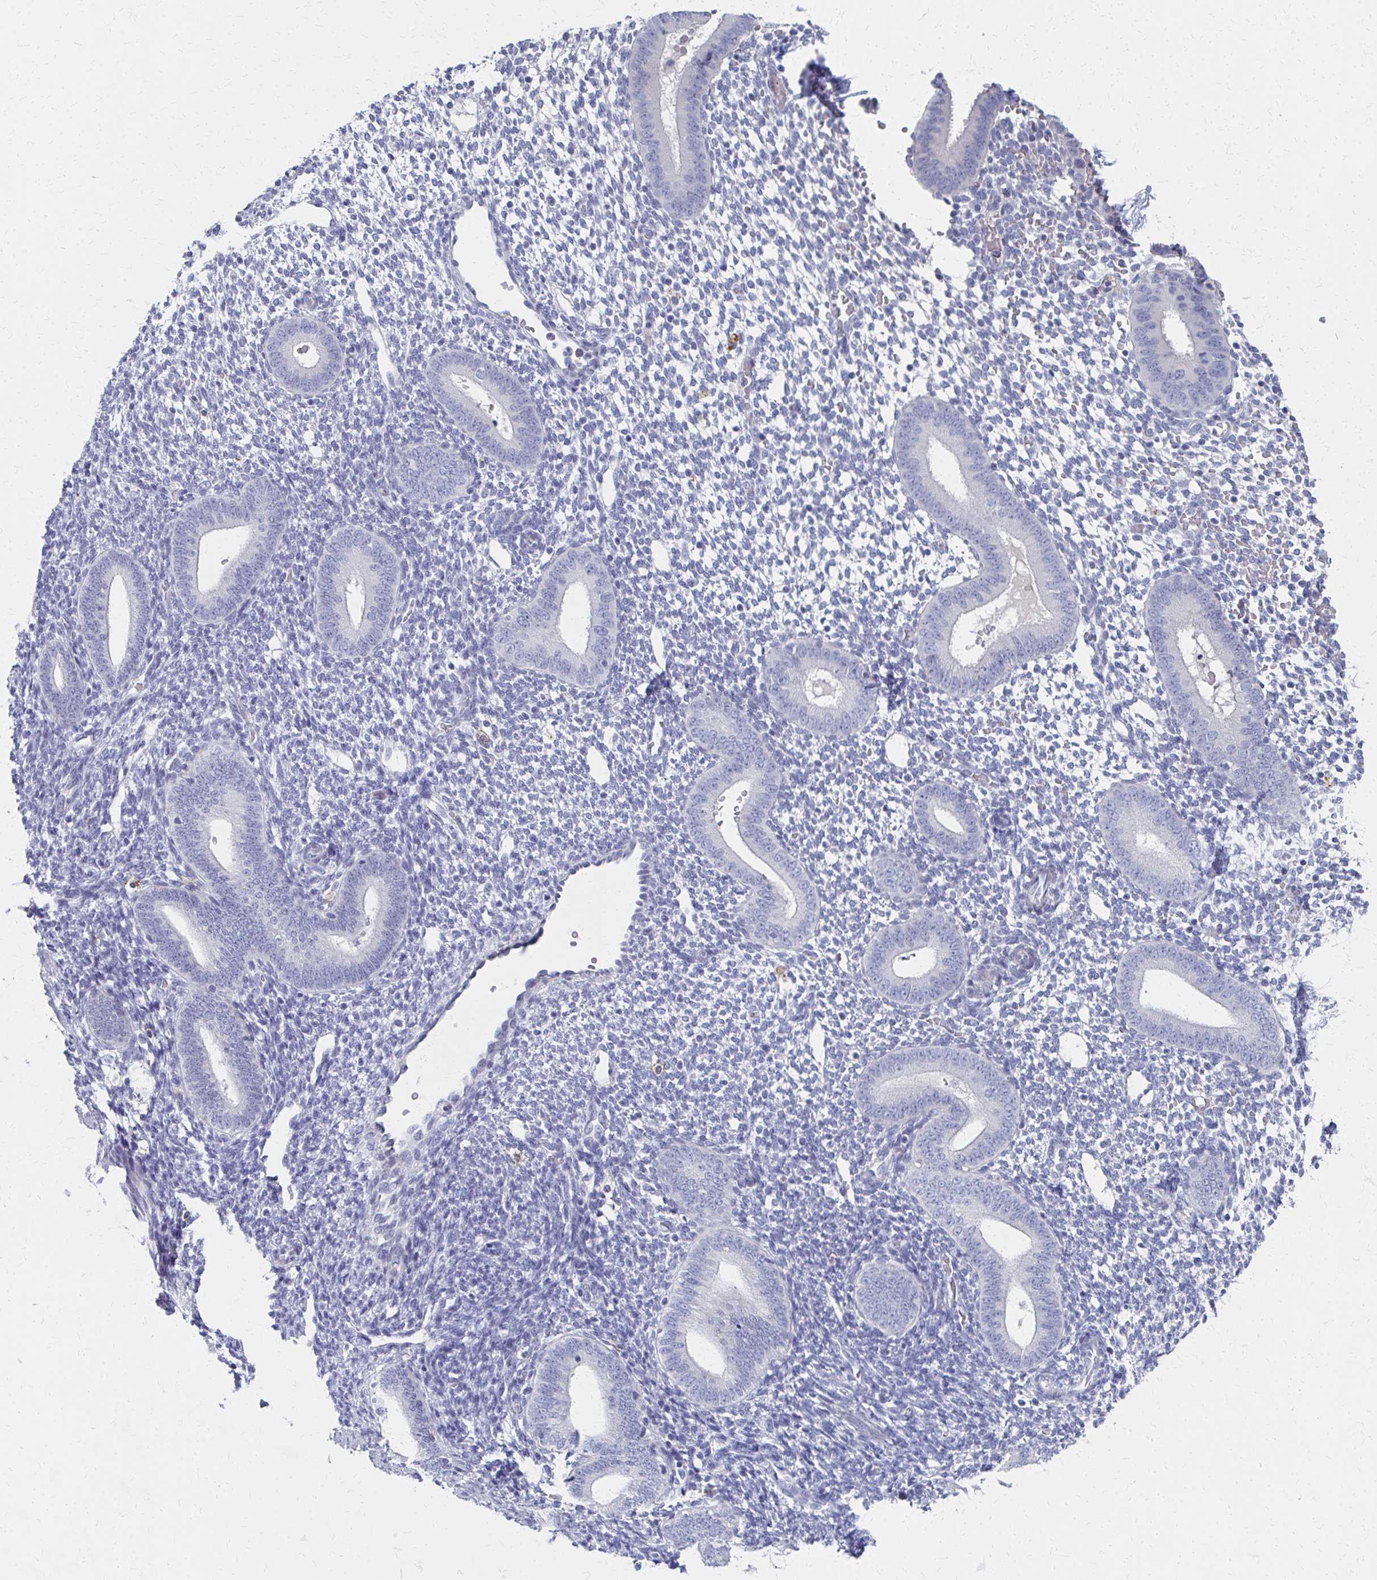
{"staining": {"intensity": "negative", "quantity": "none", "location": "none"}, "tissue": "endometrium", "cell_type": "Cells in endometrial stroma", "image_type": "normal", "snomed": [{"axis": "morphology", "description": "Normal tissue, NOS"}, {"axis": "topography", "description": "Endometrium"}], "caption": "This is an IHC histopathology image of benign human endometrium. There is no staining in cells in endometrial stroma.", "gene": "MS4A2", "patient": {"sex": "female", "age": 40}}